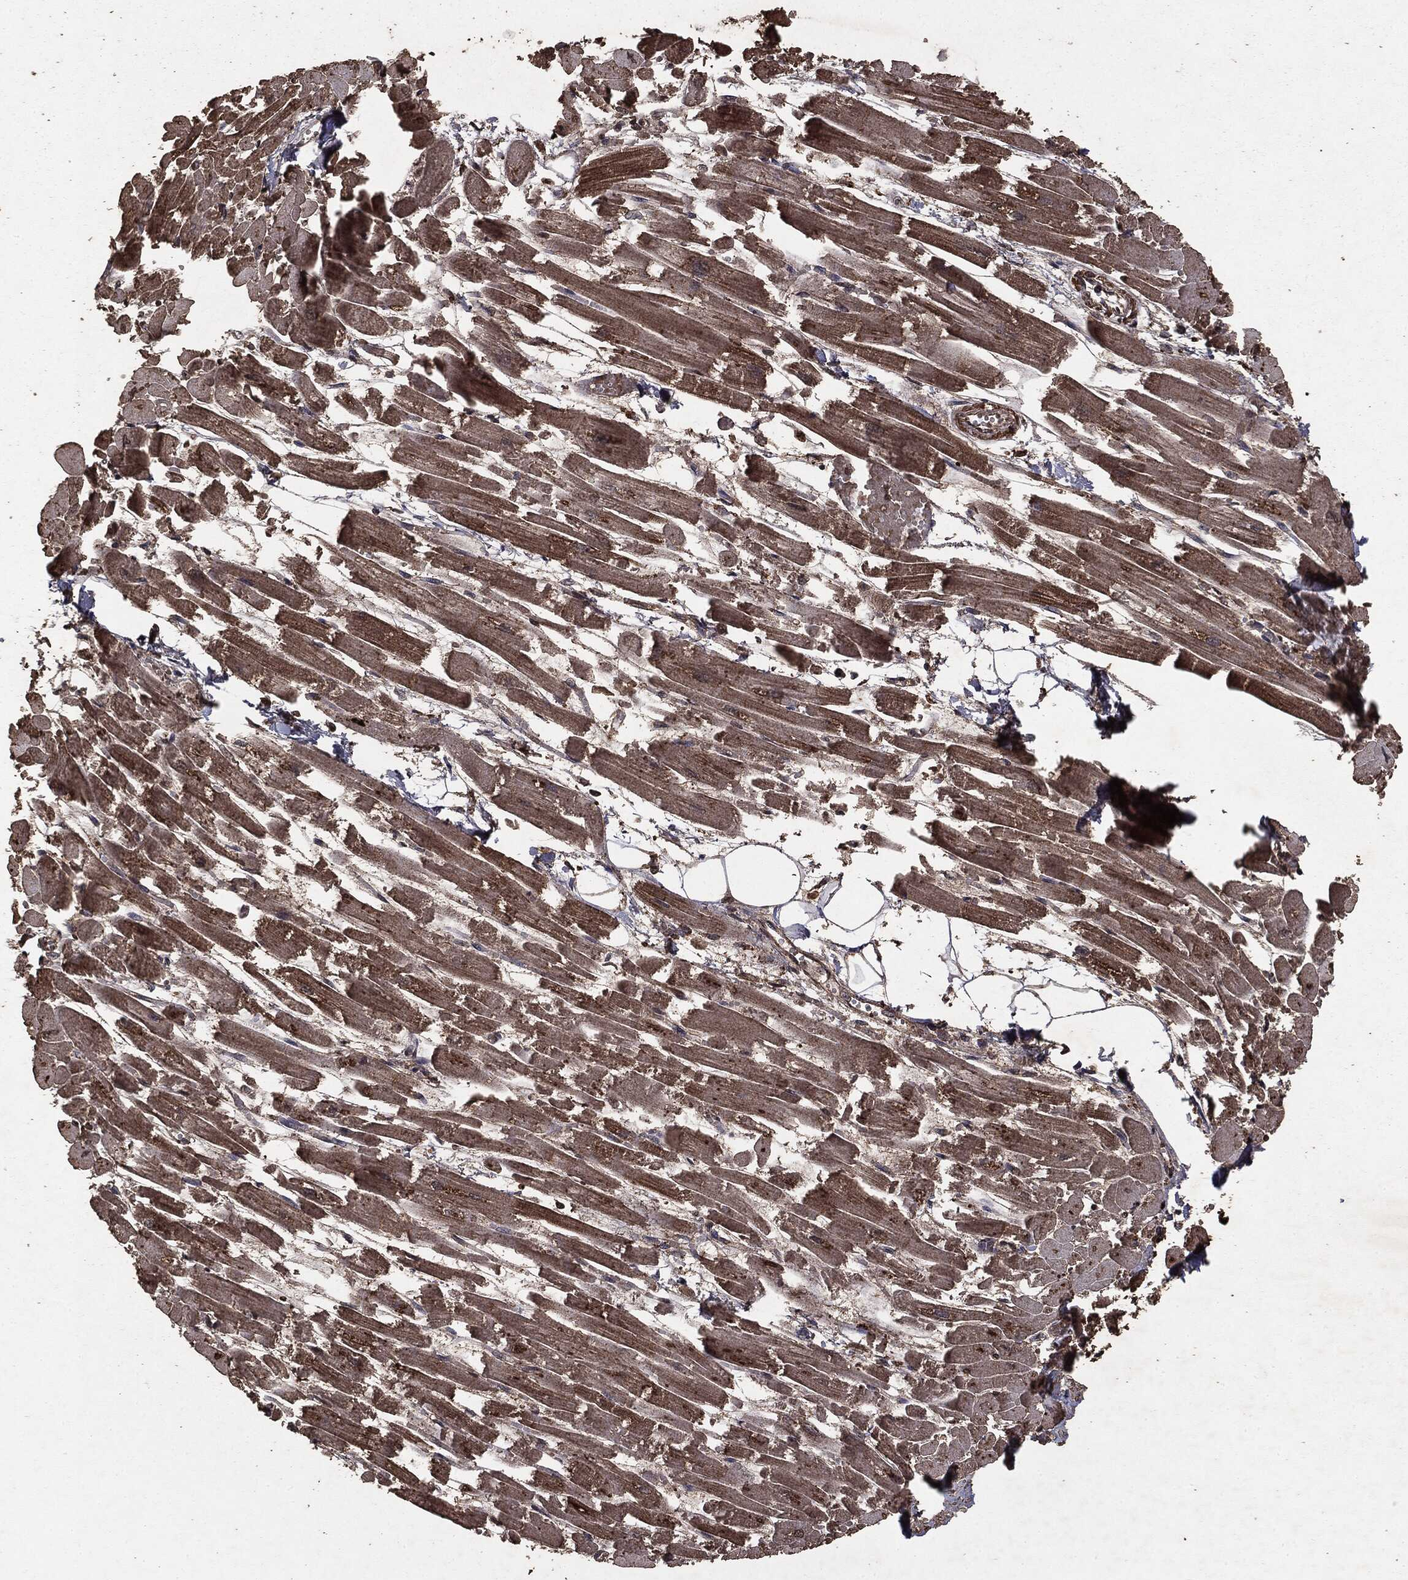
{"staining": {"intensity": "moderate", "quantity": "25%-75%", "location": "cytoplasmic/membranous"}, "tissue": "heart muscle", "cell_type": "Cardiomyocytes", "image_type": "normal", "snomed": [{"axis": "morphology", "description": "Normal tissue, NOS"}, {"axis": "topography", "description": "Heart"}], "caption": "Protein expression analysis of normal heart muscle displays moderate cytoplasmic/membranous staining in about 25%-75% of cardiomyocytes.", "gene": "NME1", "patient": {"sex": "female", "age": 52}}